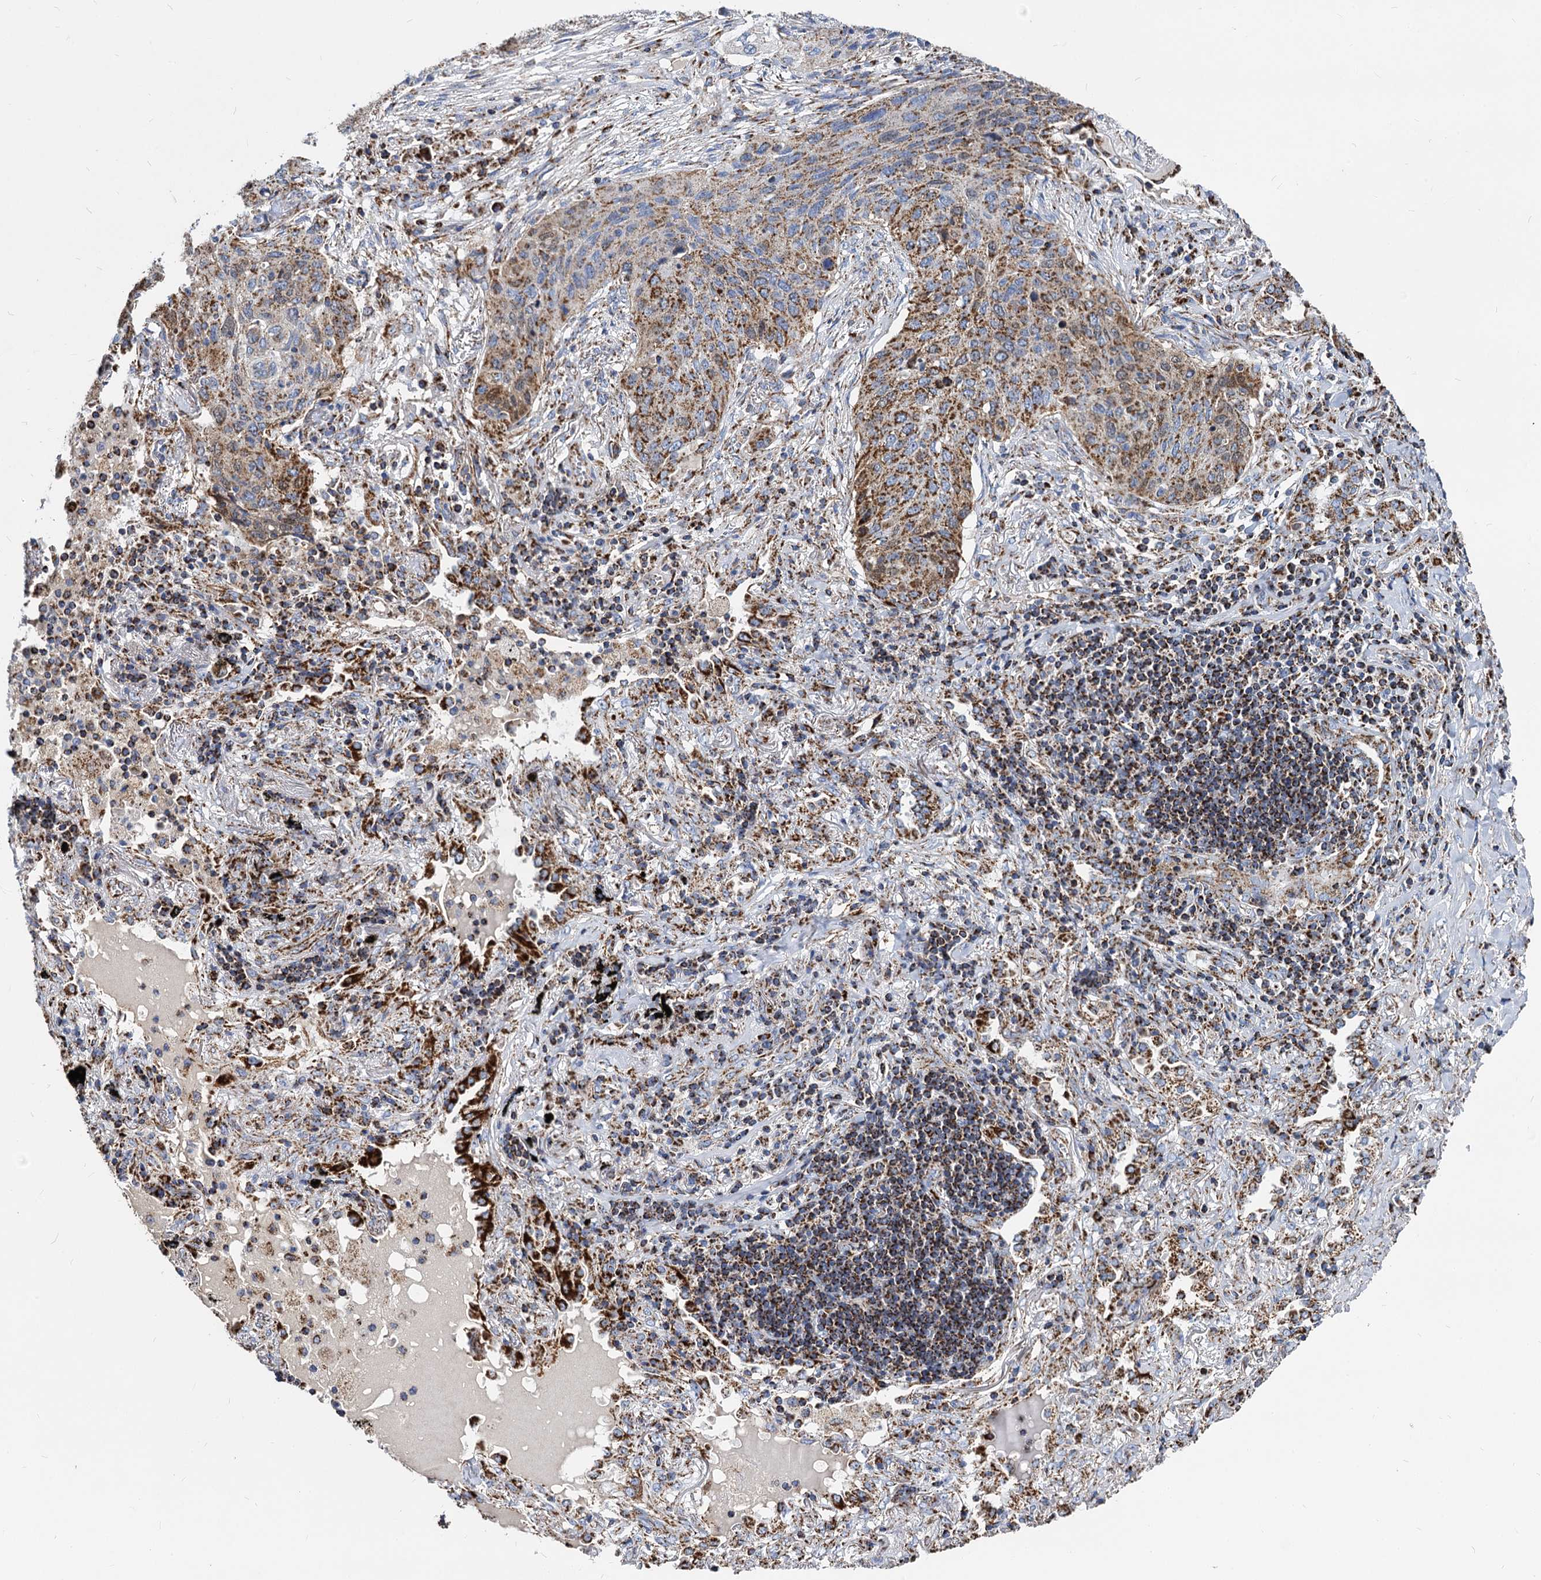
{"staining": {"intensity": "moderate", "quantity": ">75%", "location": "cytoplasmic/membranous"}, "tissue": "lung cancer", "cell_type": "Tumor cells", "image_type": "cancer", "snomed": [{"axis": "morphology", "description": "Squamous cell carcinoma, NOS"}, {"axis": "topography", "description": "Lung"}], "caption": "A micrograph of human lung cancer (squamous cell carcinoma) stained for a protein displays moderate cytoplasmic/membranous brown staining in tumor cells.", "gene": "TIMM10", "patient": {"sex": "female", "age": 63}}